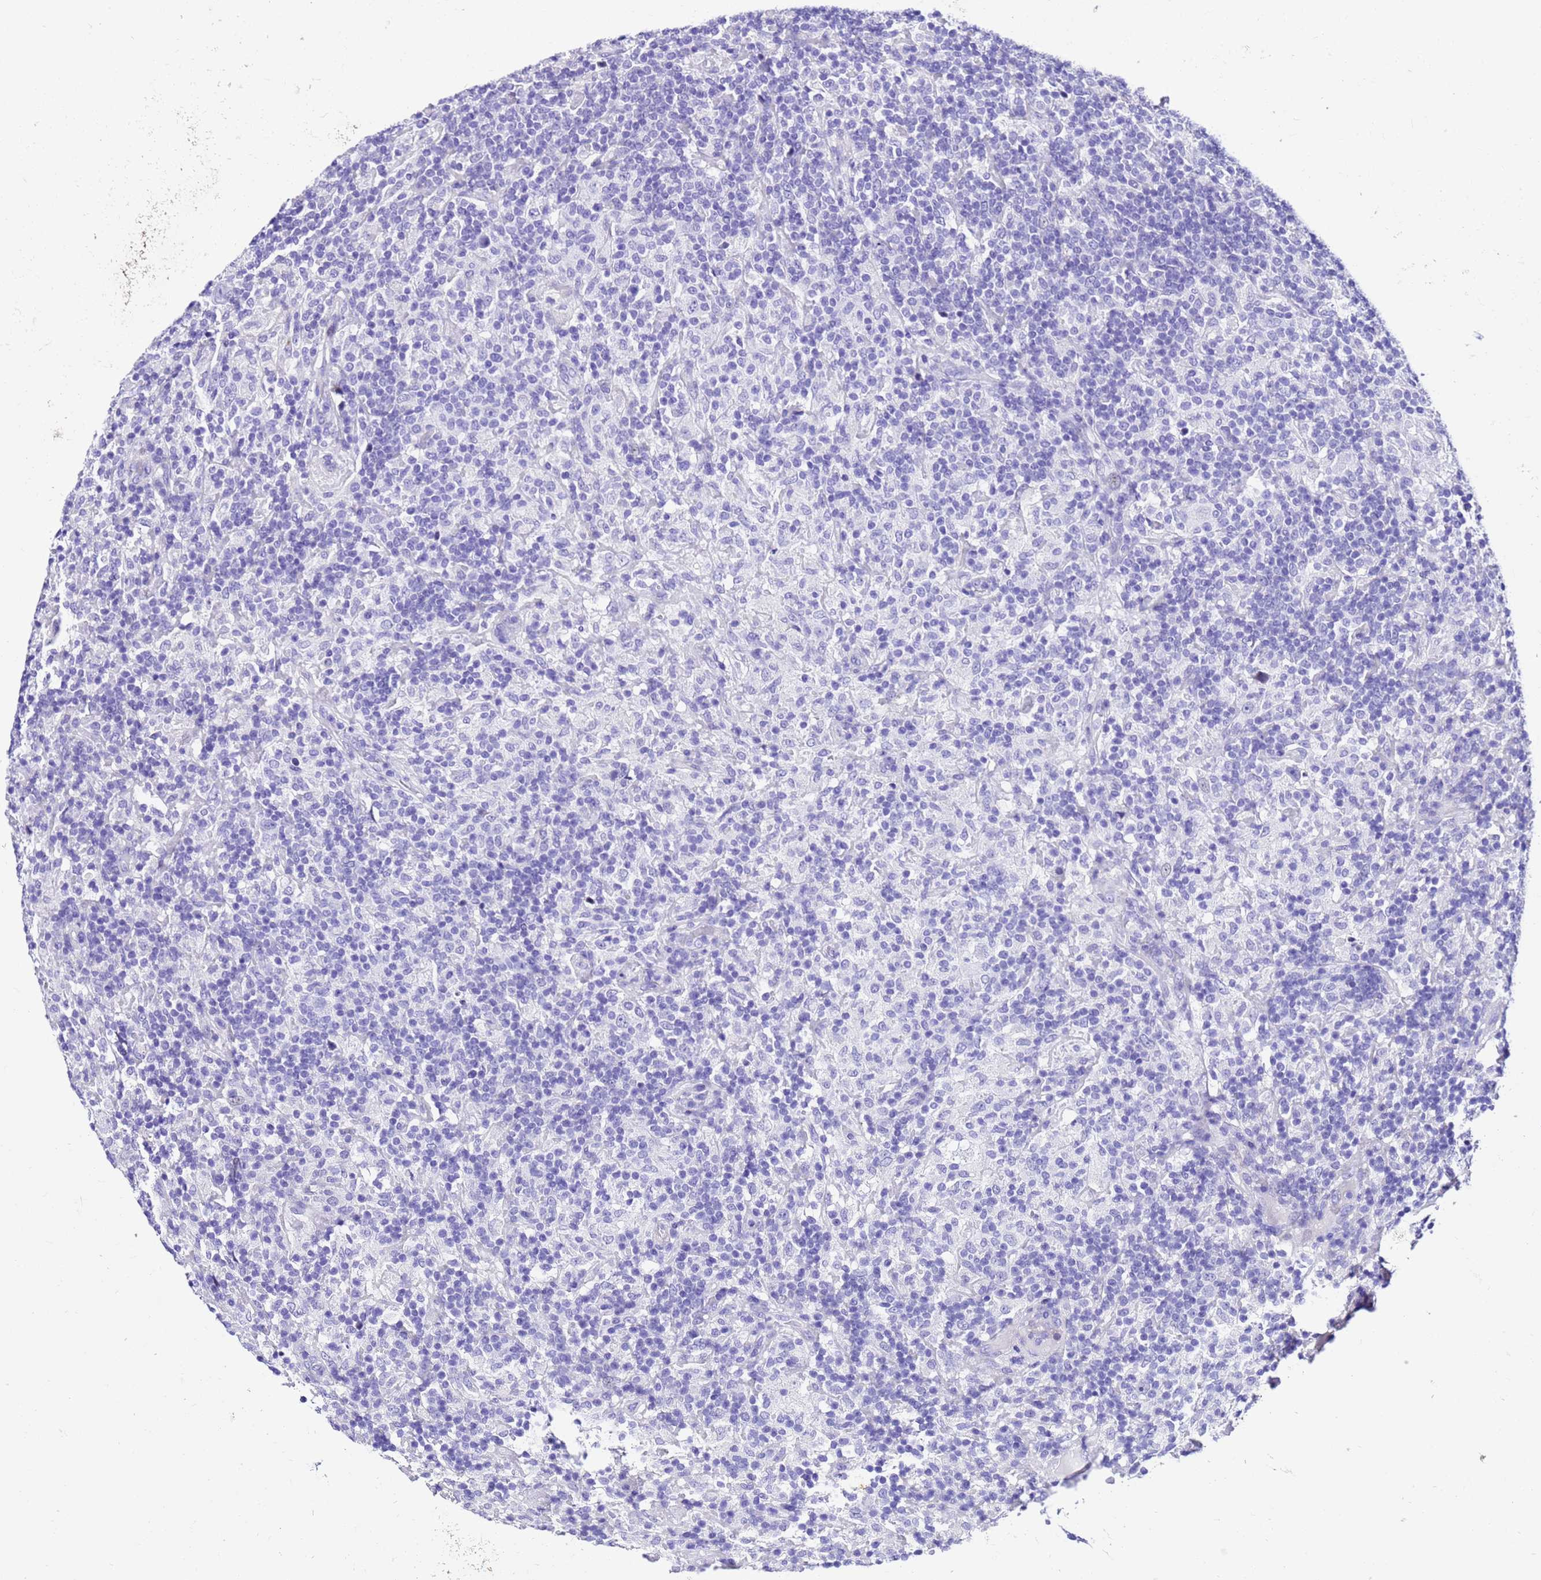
{"staining": {"intensity": "negative", "quantity": "none", "location": "none"}, "tissue": "lymphoma", "cell_type": "Tumor cells", "image_type": "cancer", "snomed": [{"axis": "morphology", "description": "Hodgkin's disease, NOS"}, {"axis": "topography", "description": "Lymph node"}], "caption": "This is a image of immunohistochemistry (IHC) staining of lymphoma, which shows no positivity in tumor cells. Brightfield microscopy of immunohistochemistry (IHC) stained with DAB (3,3'-diaminobenzidine) (brown) and hematoxylin (blue), captured at high magnification.", "gene": "ZNF417", "patient": {"sex": "male", "age": 70}}